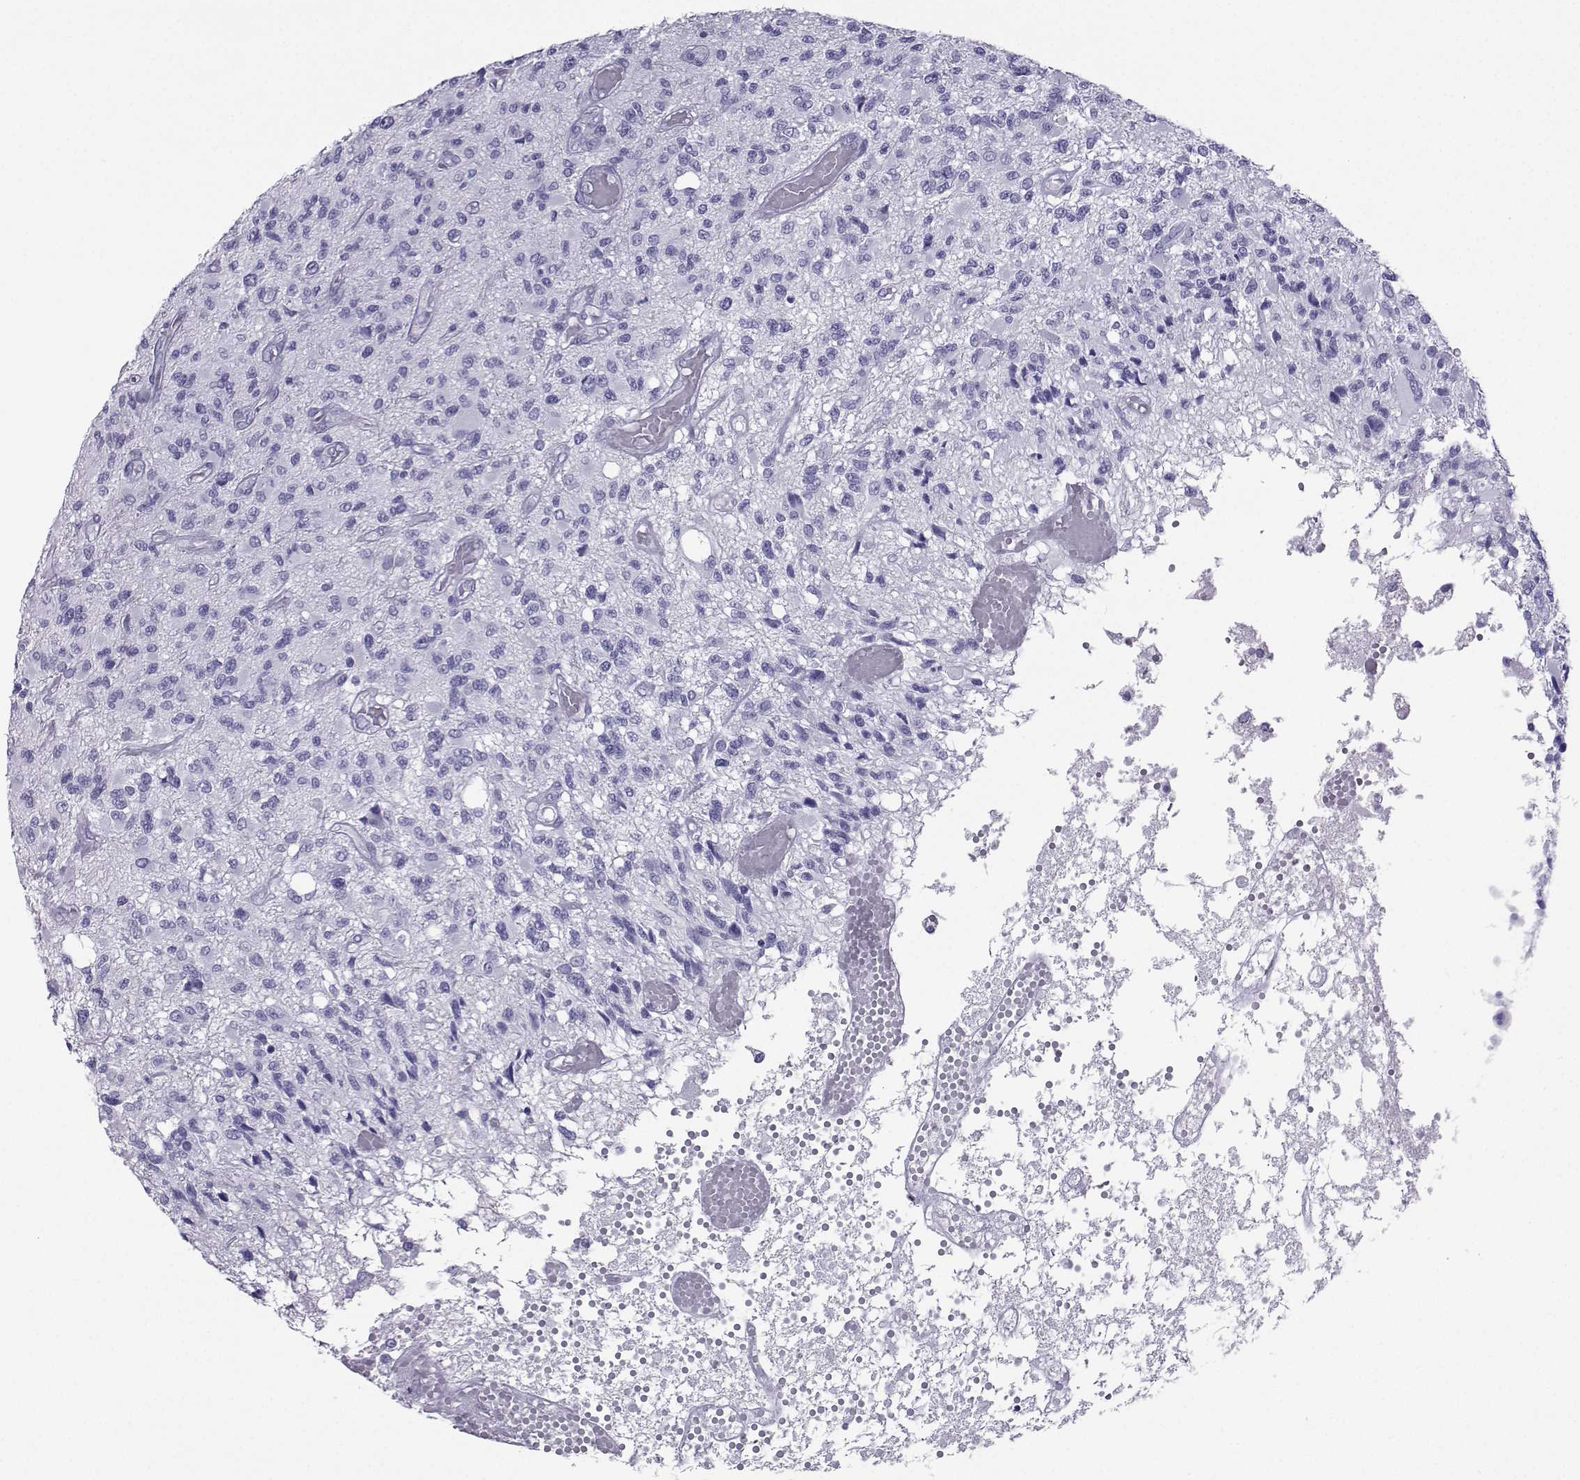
{"staining": {"intensity": "negative", "quantity": "none", "location": "none"}, "tissue": "glioma", "cell_type": "Tumor cells", "image_type": "cancer", "snomed": [{"axis": "morphology", "description": "Glioma, malignant, High grade"}, {"axis": "topography", "description": "Brain"}], "caption": "Immunohistochemistry (IHC) micrograph of neoplastic tissue: human glioma stained with DAB displays no significant protein expression in tumor cells.", "gene": "LORICRIN", "patient": {"sex": "female", "age": 63}}